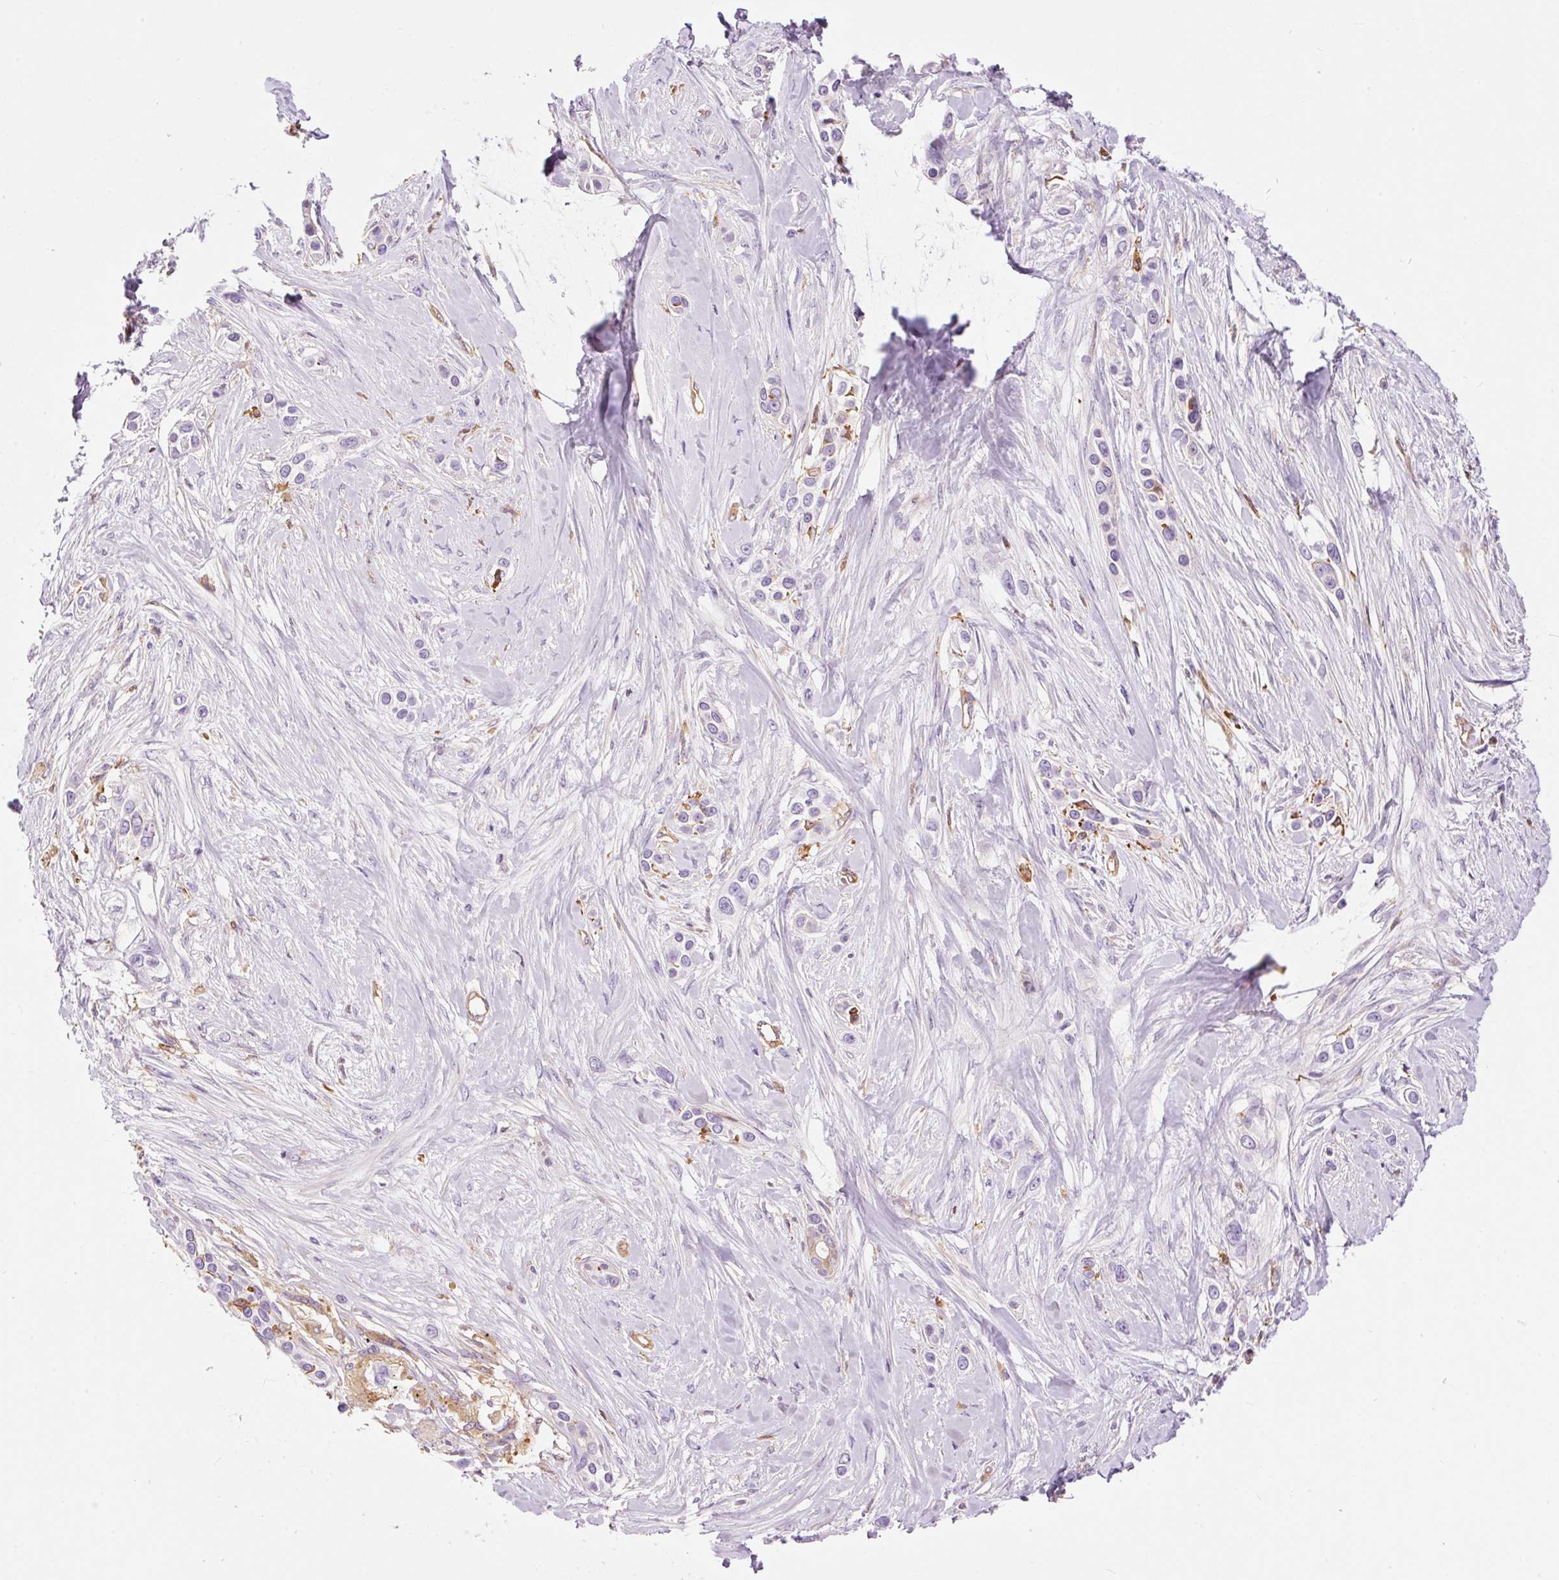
{"staining": {"intensity": "negative", "quantity": "none", "location": "none"}, "tissue": "skin cancer", "cell_type": "Tumor cells", "image_type": "cancer", "snomed": [{"axis": "morphology", "description": "Squamous cell carcinoma, NOS"}, {"axis": "topography", "description": "Skin"}], "caption": "This image is of skin squamous cell carcinoma stained with immunohistochemistry to label a protein in brown with the nuclei are counter-stained blue. There is no expression in tumor cells. The staining is performed using DAB (3,3'-diaminobenzidine) brown chromogen with nuclei counter-stained in using hematoxylin.", "gene": "IL10RB", "patient": {"sex": "female", "age": 69}}